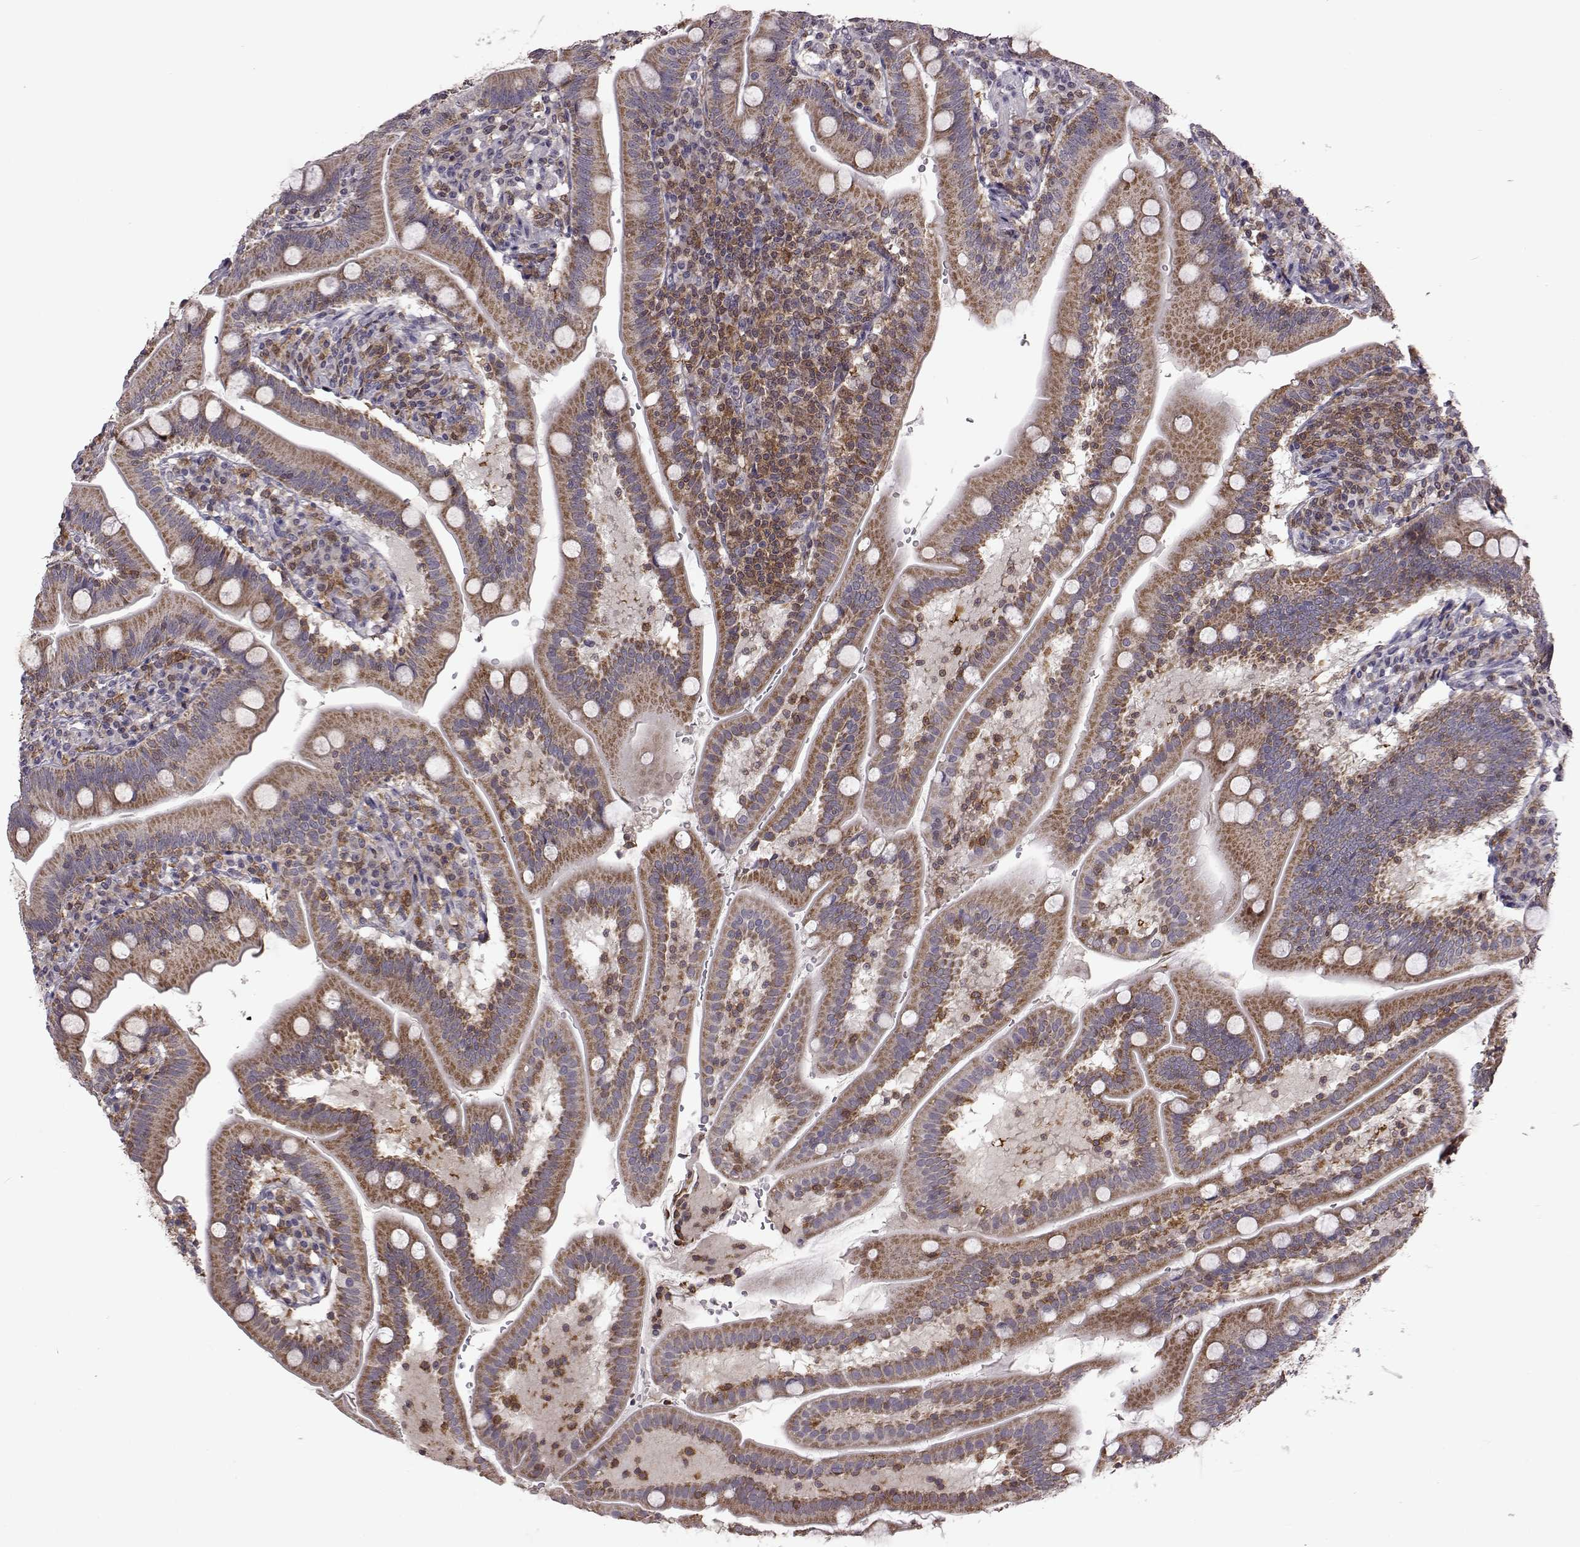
{"staining": {"intensity": "moderate", "quantity": ">75%", "location": "cytoplasmic/membranous"}, "tissue": "duodenum", "cell_type": "Glandular cells", "image_type": "normal", "snomed": [{"axis": "morphology", "description": "Normal tissue, NOS"}, {"axis": "topography", "description": "Duodenum"}], "caption": "The image exhibits a brown stain indicating the presence of a protein in the cytoplasmic/membranous of glandular cells in duodenum. (brown staining indicates protein expression, while blue staining denotes nuclei).", "gene": "DOK2", "patient": {"sex": "female", "age": 67}}